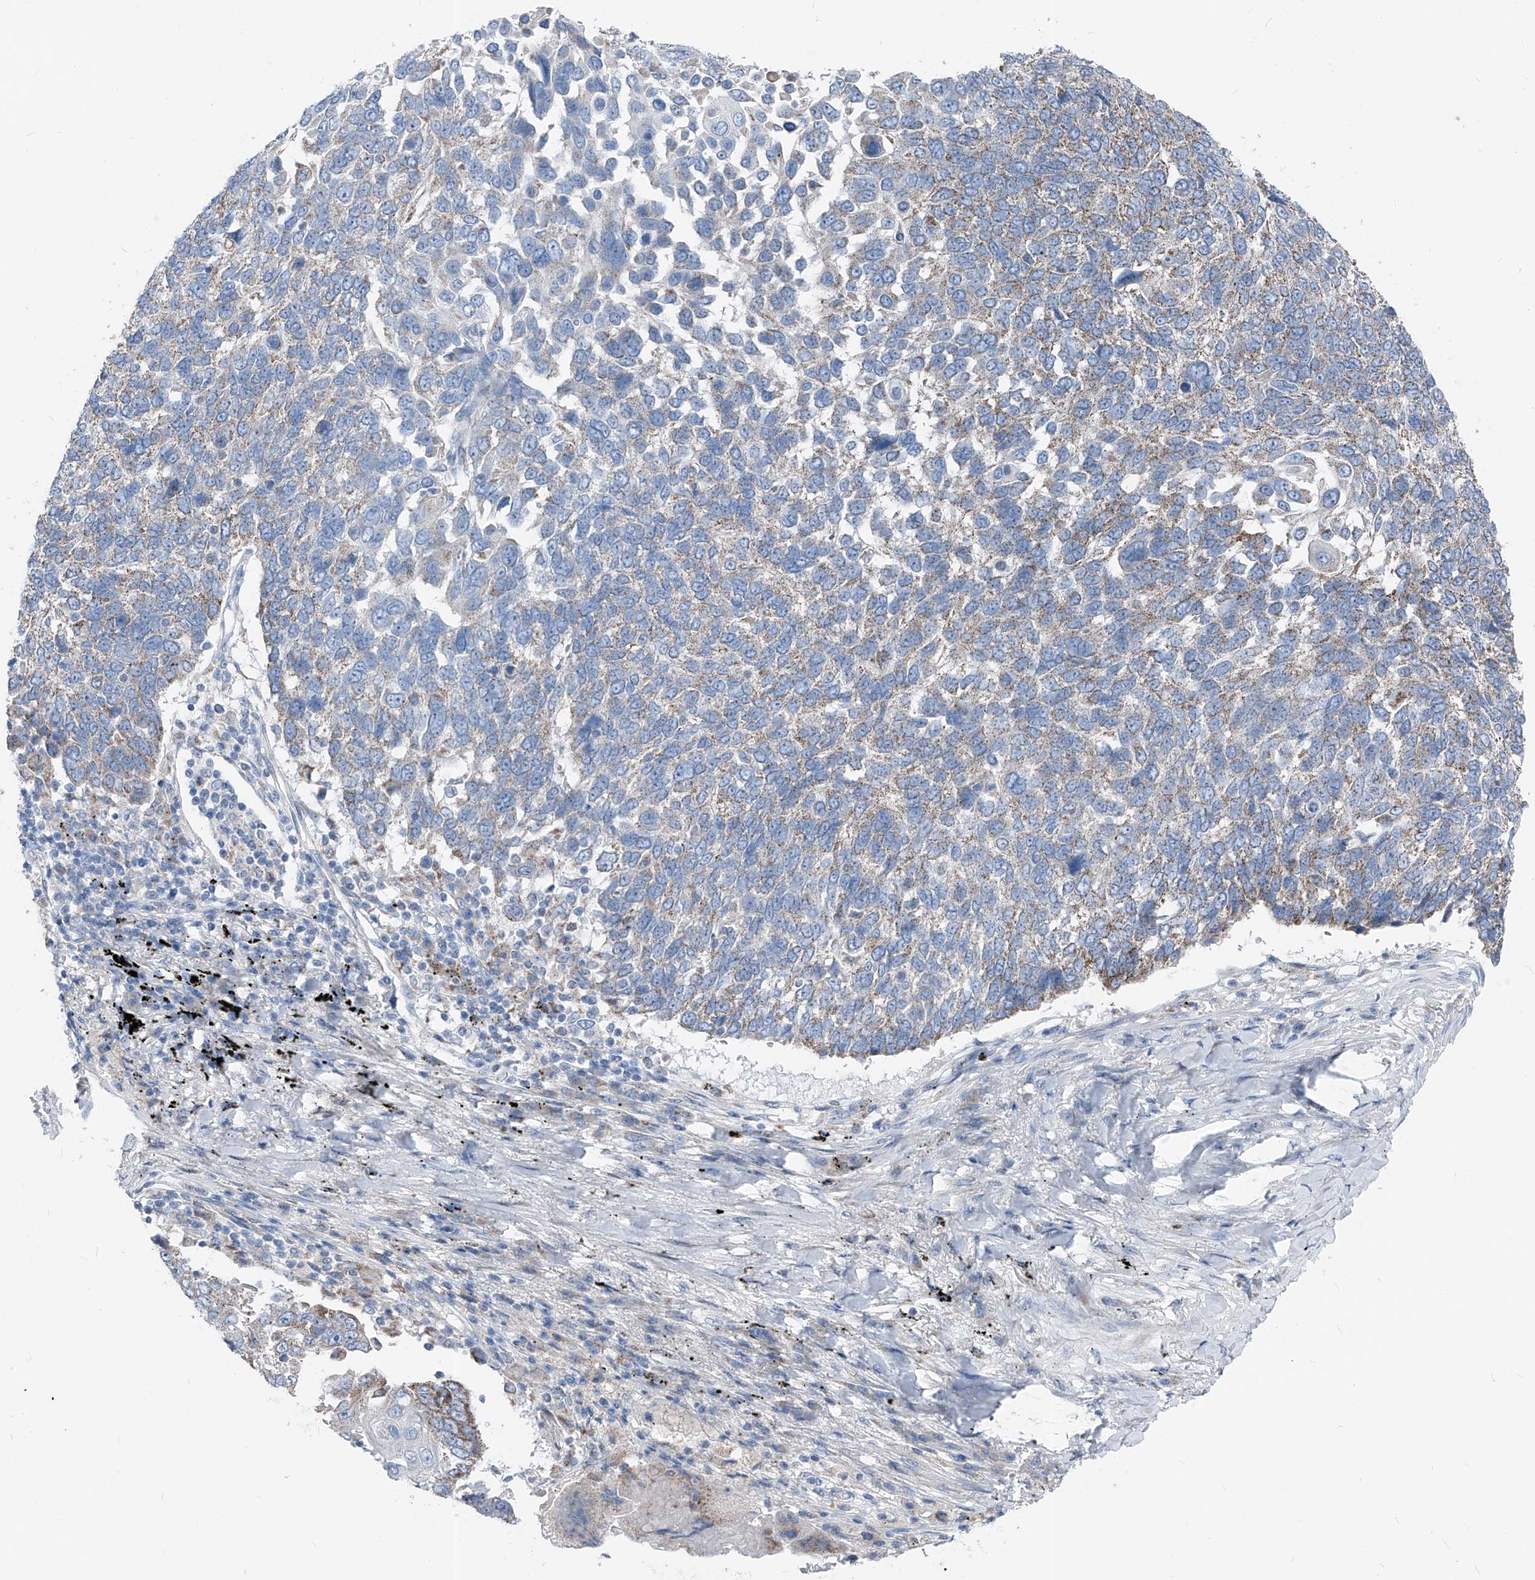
{"staining": {"intensity": "weak", "quantity": "25%-75%", "location": "cytoplasmic/membranous"}, "tissue": "lung cancer", "cell_type": "Tumor cells", "image_type": "cancer", "snomed": [{"axis": "morphology", "description": "Squamous cell carcinoma, NOS"}, {"axis": "topography", "description": "Lung"}], "caption": "DAB (3,3'-diaminobenzidine) immunohistochemical staining of human squamous cell carcinoma (lung) reveals weak cytoplasmic/membranous protein staining in about 25%-75% of tumor cells.", "gene": "AGPS", "patient": {"sex": "male", "age": 66}}